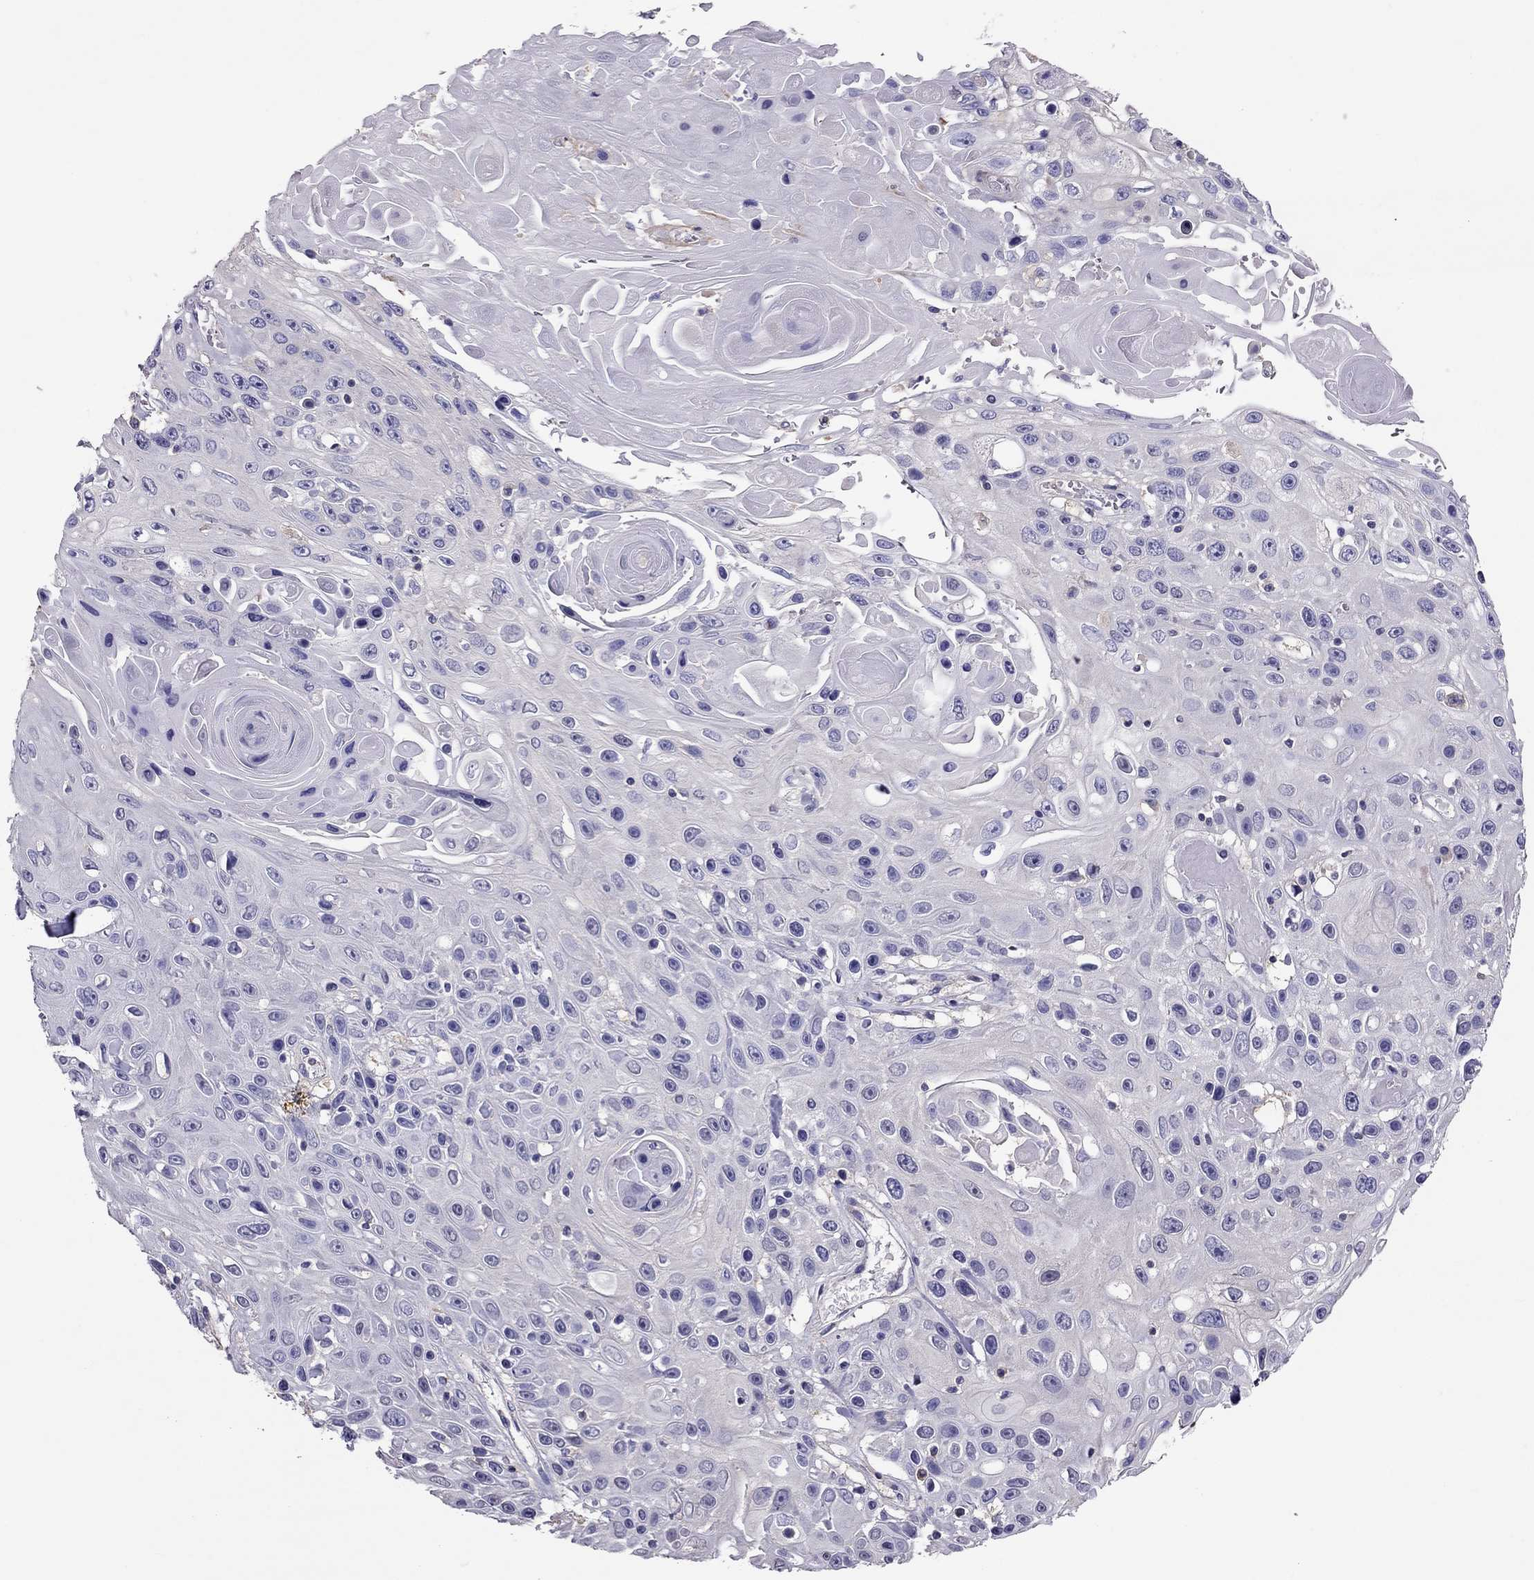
{"staining": {"intensity": "negative", "quantity": "none", "location": "none"}, "tissue": "skin cancer", "cell_type": "Tumor cells", "image_type": "cancer", "snomed": [{"axis": "morphology", "description": "Squamous cell carcinoma, NOS"}, {"axis": "topography", "description": "Skin"}], "caption": "DAB (3,3'-diaminobenzidine) immunohistochemical staining of human skin cancer (squamous cell carcinoma) demonstrates no significant expression in tumor cells.", "gene": "TEX22", "patient": {"sex": "male", "age": 82}}